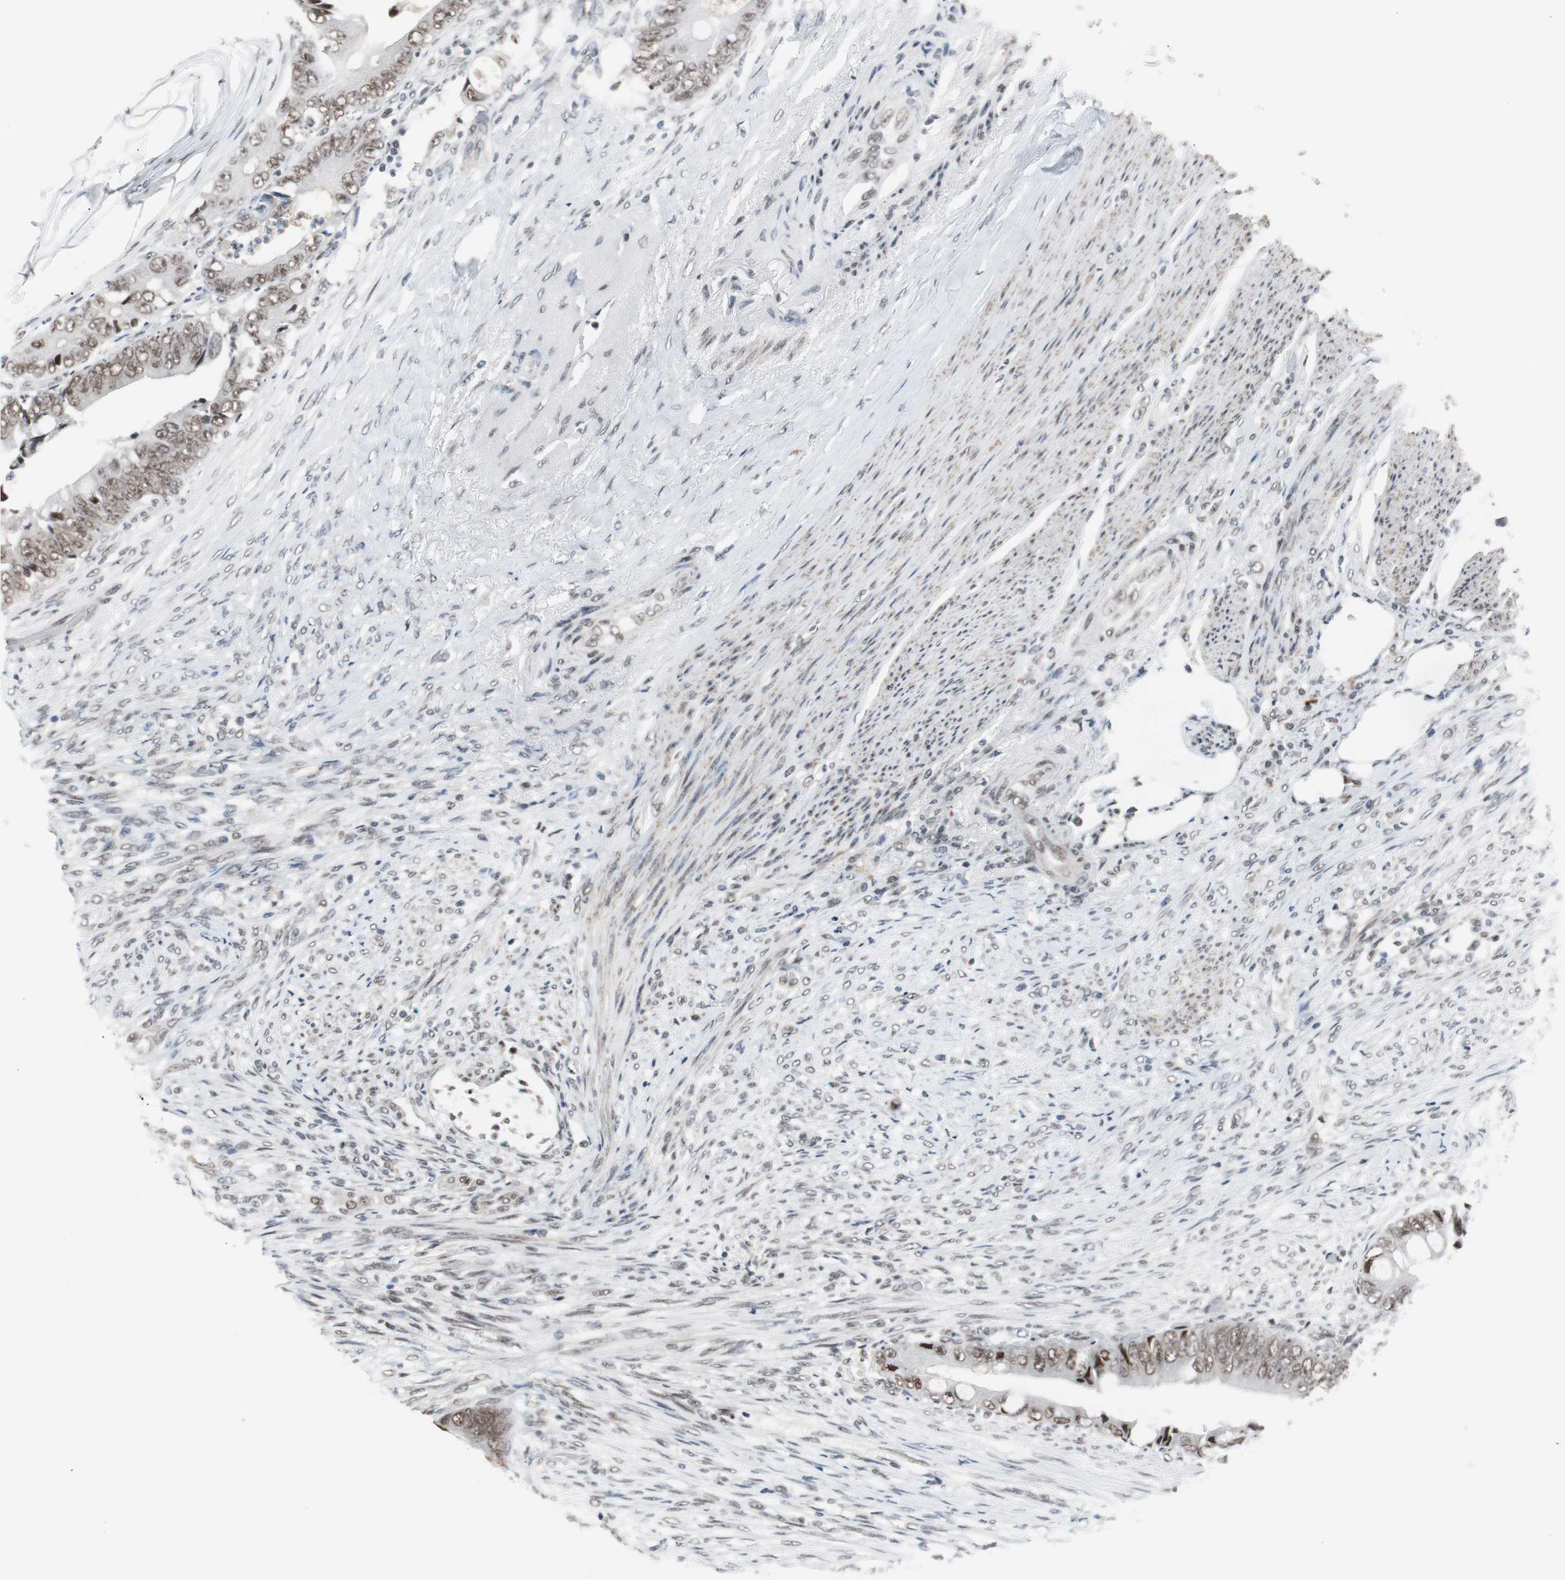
{"staining": {"intensity": "moderate", "quantity": ">75%", "location": "nuclear"}, "tissue": "colorectal cancer", "cell_type": "Tumor cells", "image_type": "cancer", "snomed": [{"axis": "morphology", "description": "Adenocarcinoma, NOS"}, {"axis": "topography", "description": "Rectum"}], "caption": "Tumor cells exhibit medium levels of moderate nuclear positivity in about >75% of cells in human colorectal adenocarcinoma. Using DAB (3,3'-diaminobenzidine) (brown) and hematoxylin (blue) stains, captured at high magnification using brightfield microscopy.", "gene": "TAF7", "patient": {"sex": "female", "age": 77}}